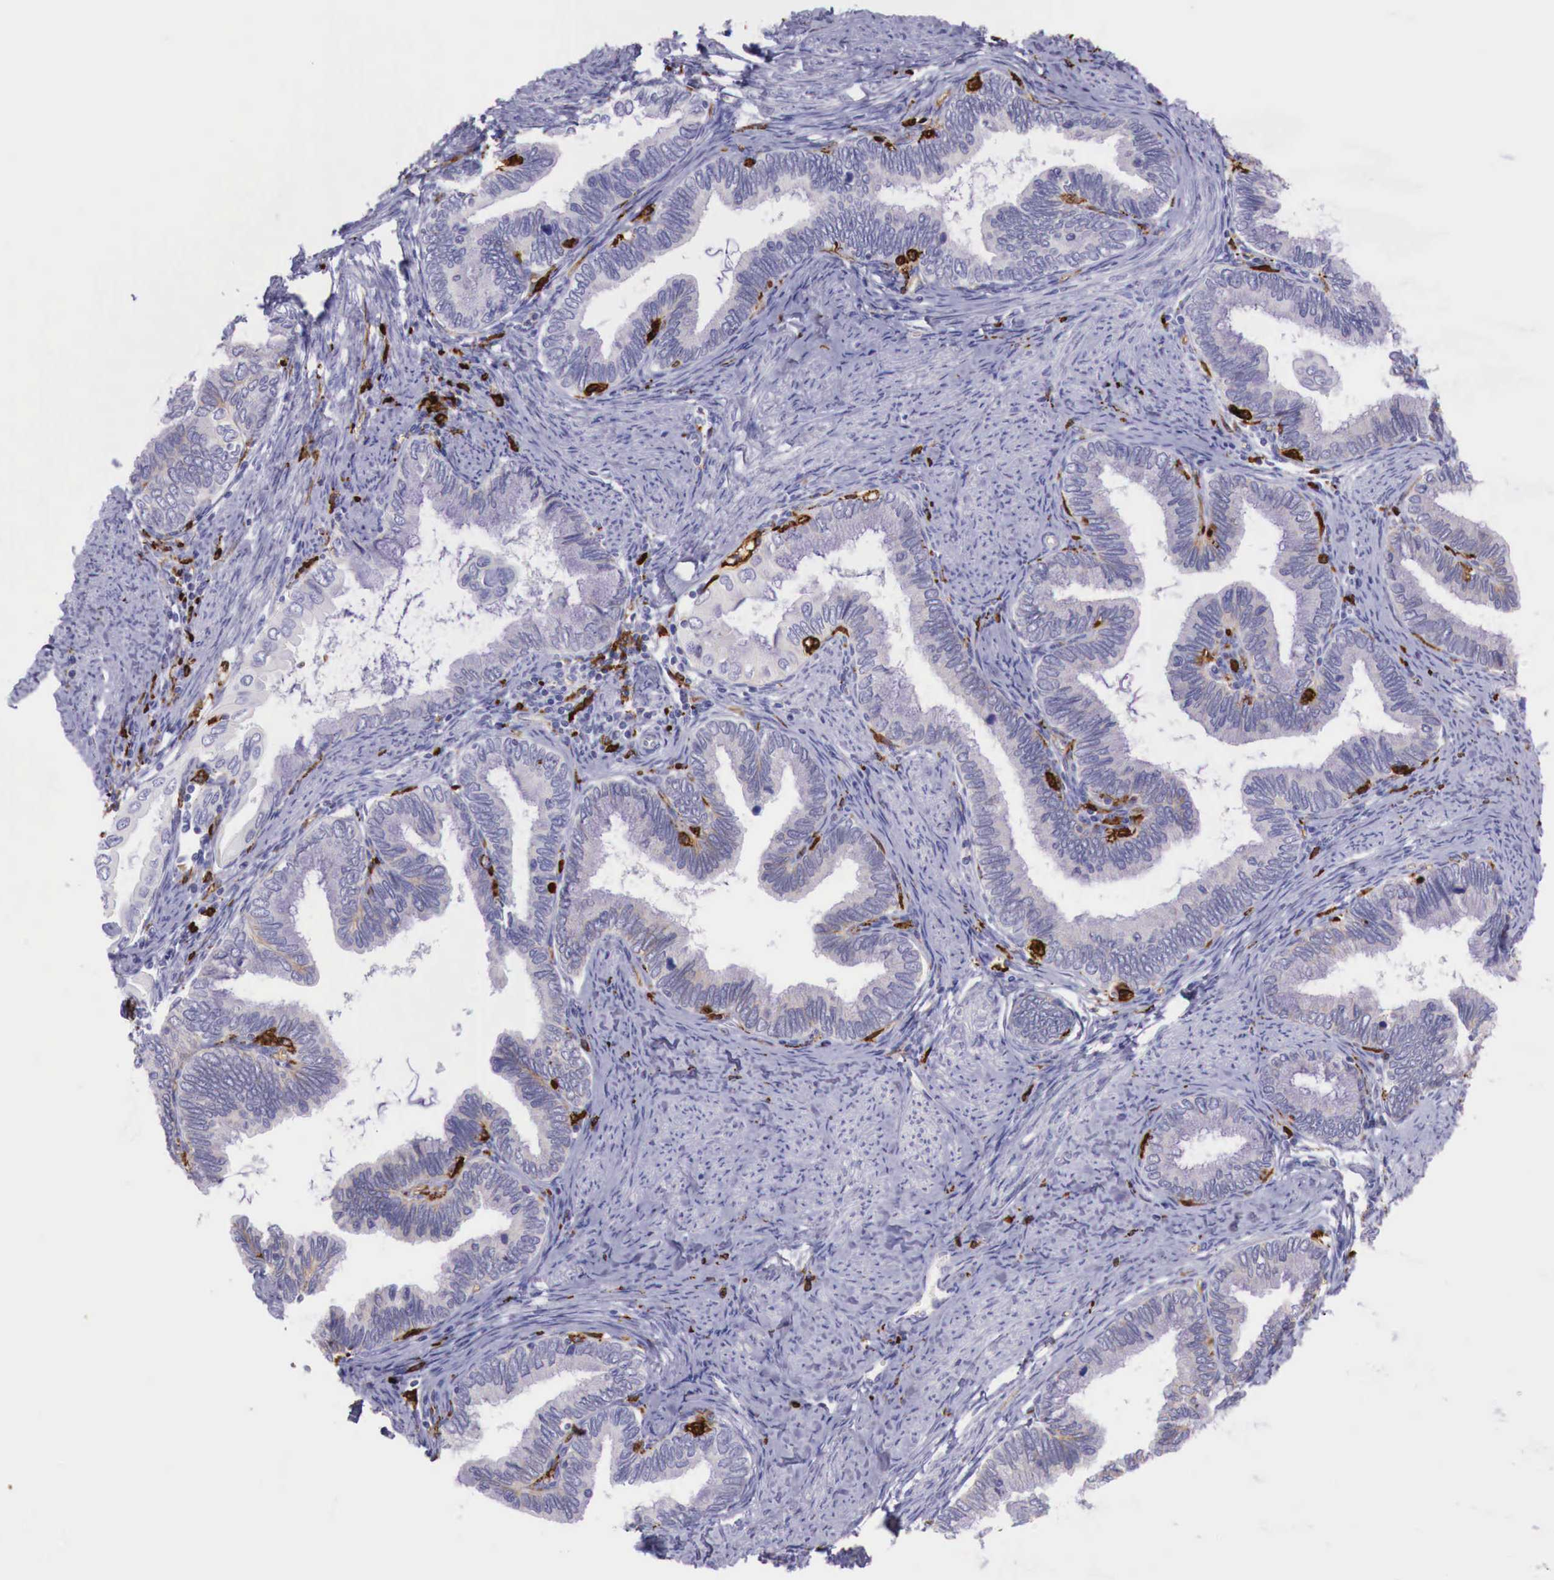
{"staining": {"intensity": "weak", "quantity": "<25%", "location": "cytoplasmic/membranous"}, "tissue": "cervical cancer", "cell_type": "Tumor cells", "image_type": "cancer", "snomed": [{"axis": "morphology", "description": "Adenocarcinoma, NOS"}, {"axis": "topography", "description": "Cervix"}], "caption": "Histopathology image shows no significant protein expression in tumor cells of cervical cancer.", "gene": "MSR1", "patient": {"sex": "female", "age": 49}}